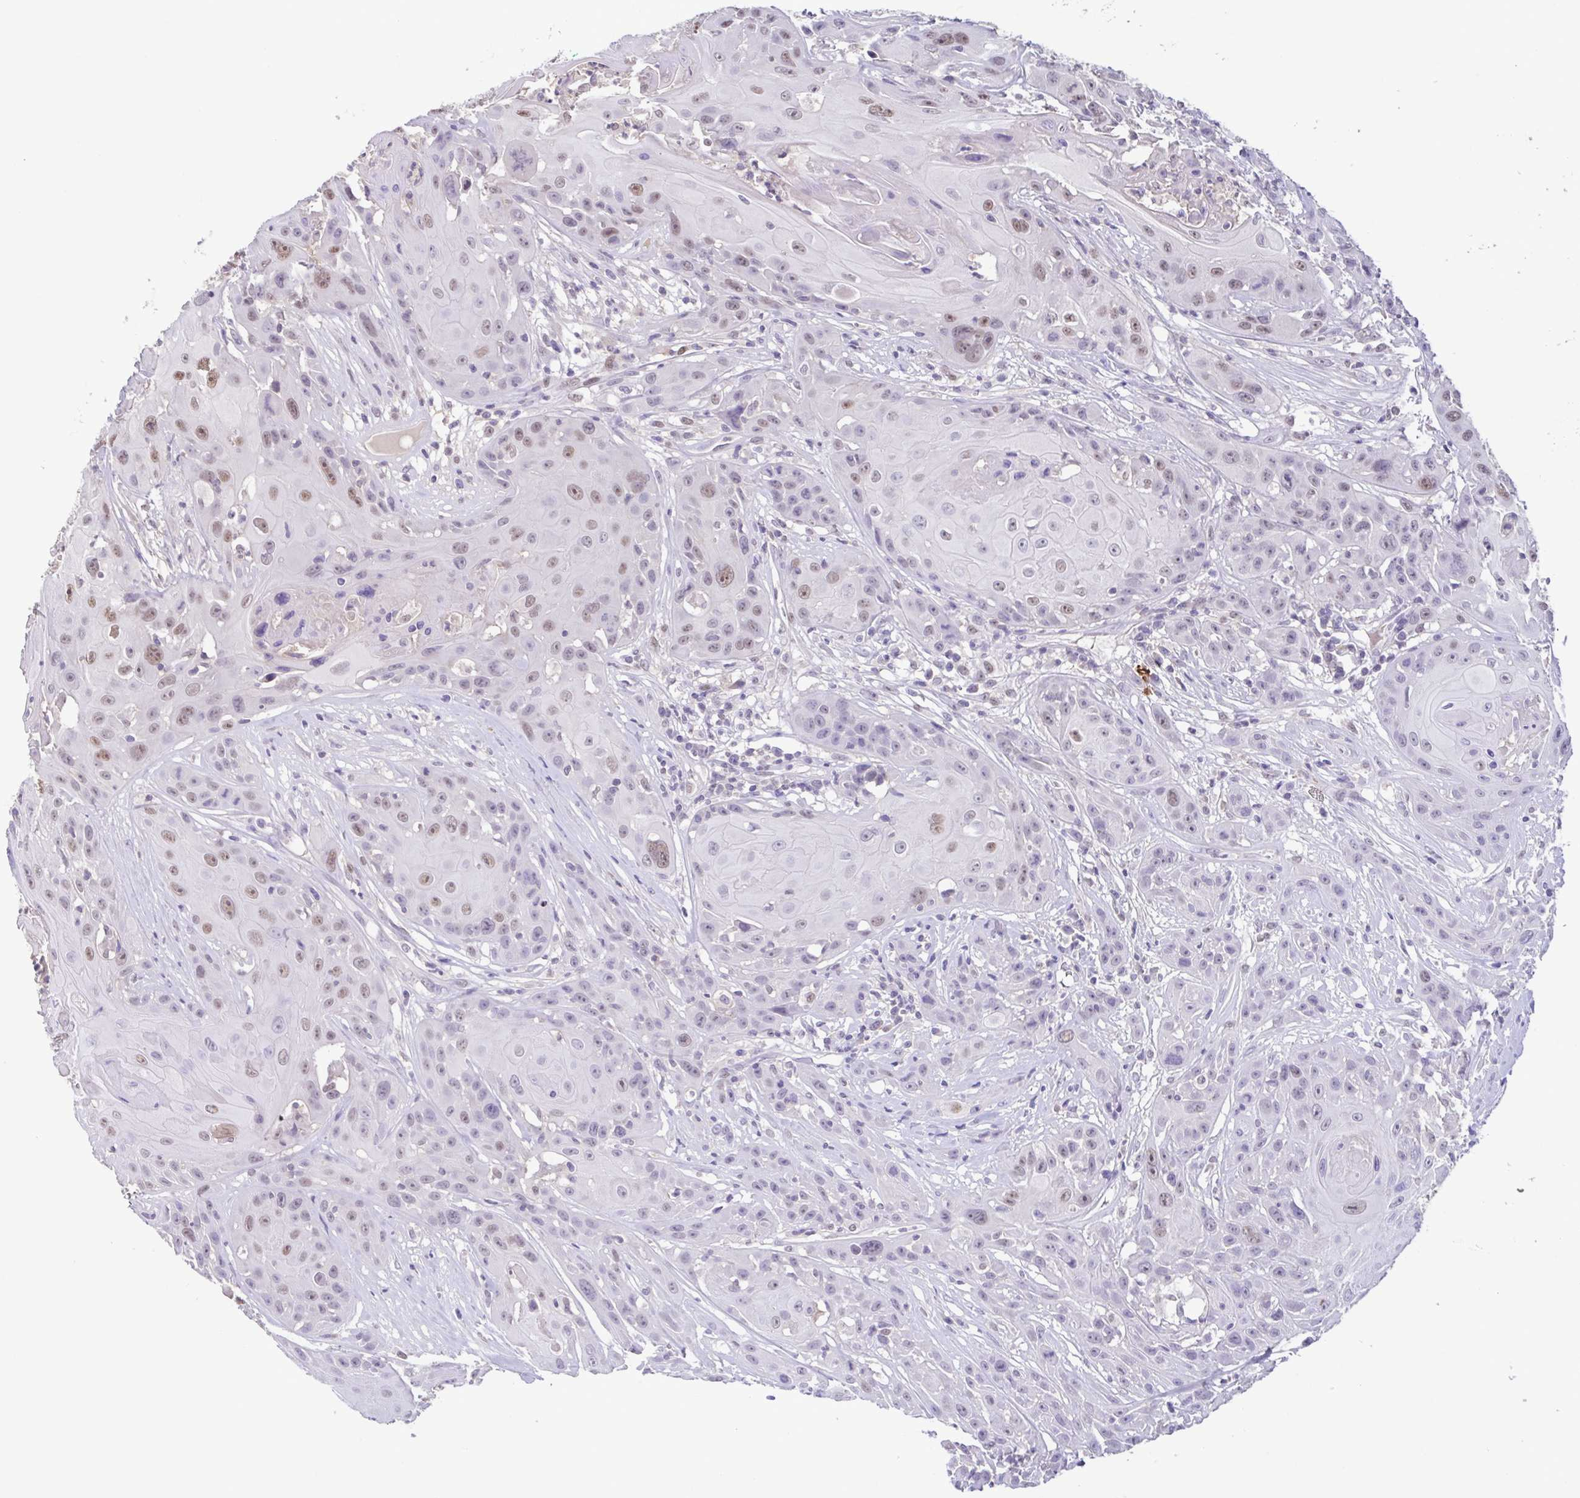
{"staining": {"intensity": "weak", "quantity": "25%-75%", "location": "nuclear"}, "tissue": "head and neck cancer", "cell_type": "Tumor cells", "image_type": "cancer", "snomed": [{"axis": "morphology", "description": "Squamous cell carcinoma, NOS"}, {"axis": "topography", "description": "Skin"}, {"axis": "topography", "description": "Head-Neck"}], "caption": "IHC of head and neck squamous cell carcinoma reveals low levels of weak nuclear positivity in about 25%-75% of tumor cells. (brown staining indicates protein expression, while blue staining denotes nuclei).", "gene": "ACTRT3", "patient": {"sex": "male", "age": 80}}